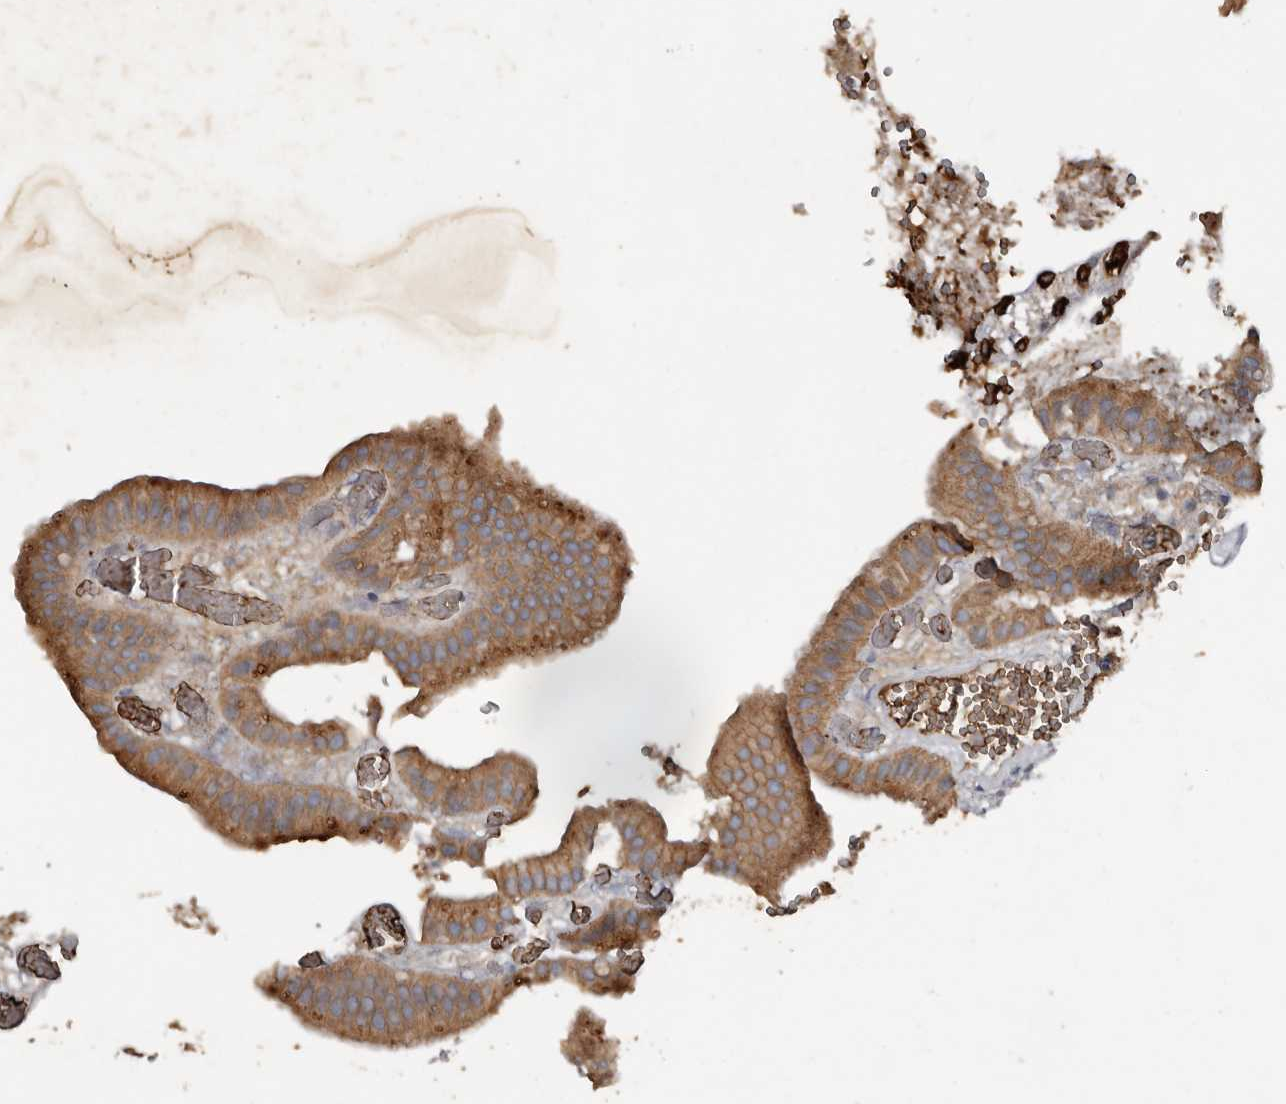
{"staining": {"intensity": "strong", "quantity": ">75%", "location": "cytoplasmic/membranous"}, "tissue": "gallbladder", "cell_type": "Glandular cells", "image_type": "normal", "snomed": [{"axis": "morphology", "description": "Normal tissue, NOS"}, {"axis": "topography", "description": "Gallbladder"}], "caption": "Glandular cells display strong cytoplasmic/membranous positivity in approximately >75% of cells in unremarkable gallbladder. (DAB IHC, brown staining for protein, blue staining for nuclei).", "gene": "HYAL4", "patient": {"sex": "female", "age": 64}}